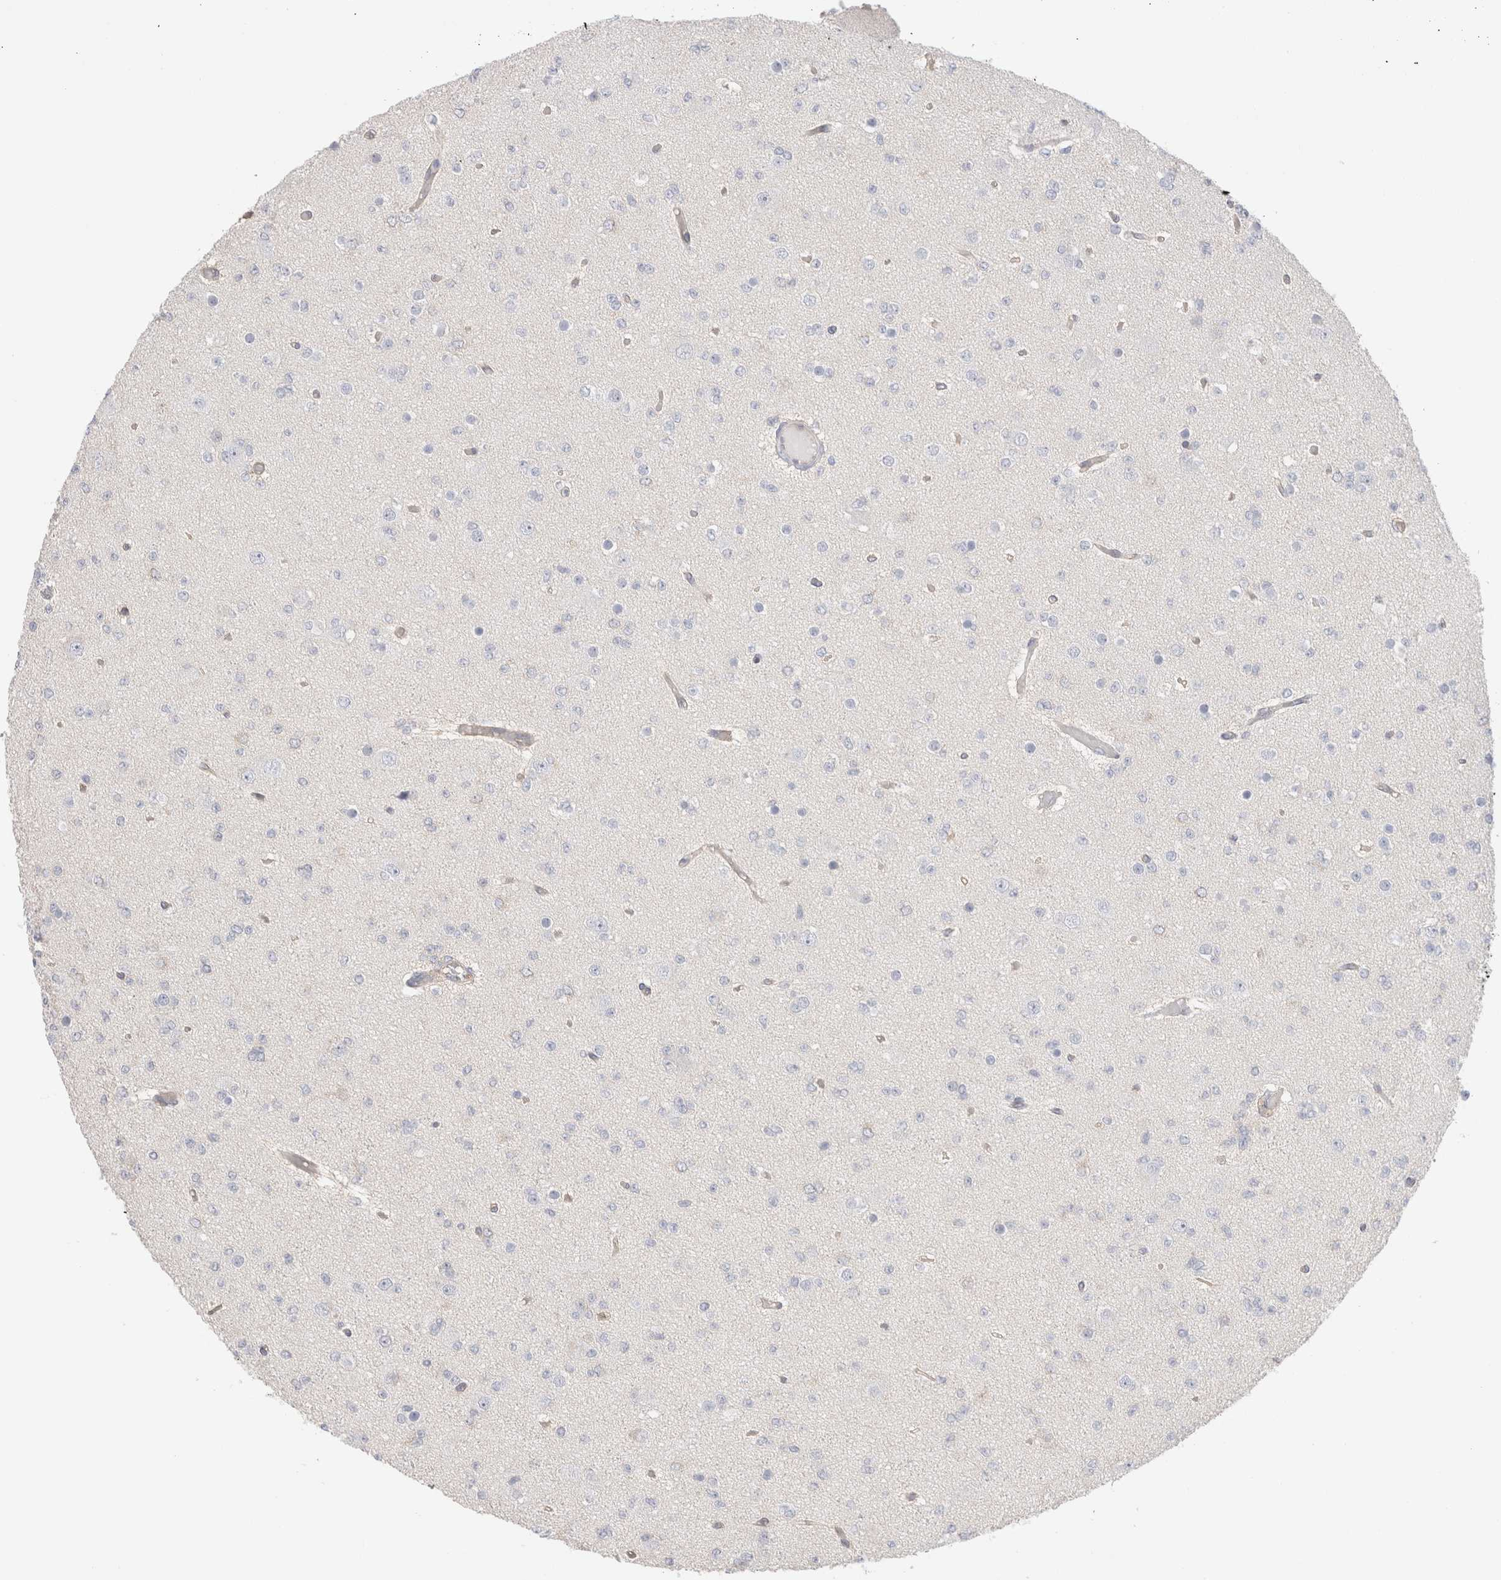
{"staining": {"intensity": "negative", "quantity": "none", "location": "none"}, "tissue": "glioma", "cell_type": "Tumor cells", "image_type": "cancer", "snomed": [{"axis": "morphology", "description": "Glioma, malignant, Low grade"}, {"axis": "topography", "description": "Brain"}], "caption": "An immunohistochemistry (IHC) micrograph of glioma is shown. There is no staining in tumor cells of glioma. (DAB (3,3'-diaminobenzidine) immunohistochemistry (IHC) with hematoxylin counter stain).", "gene": "CAPN2", "patient": {"sex": "female", "age": 22}}